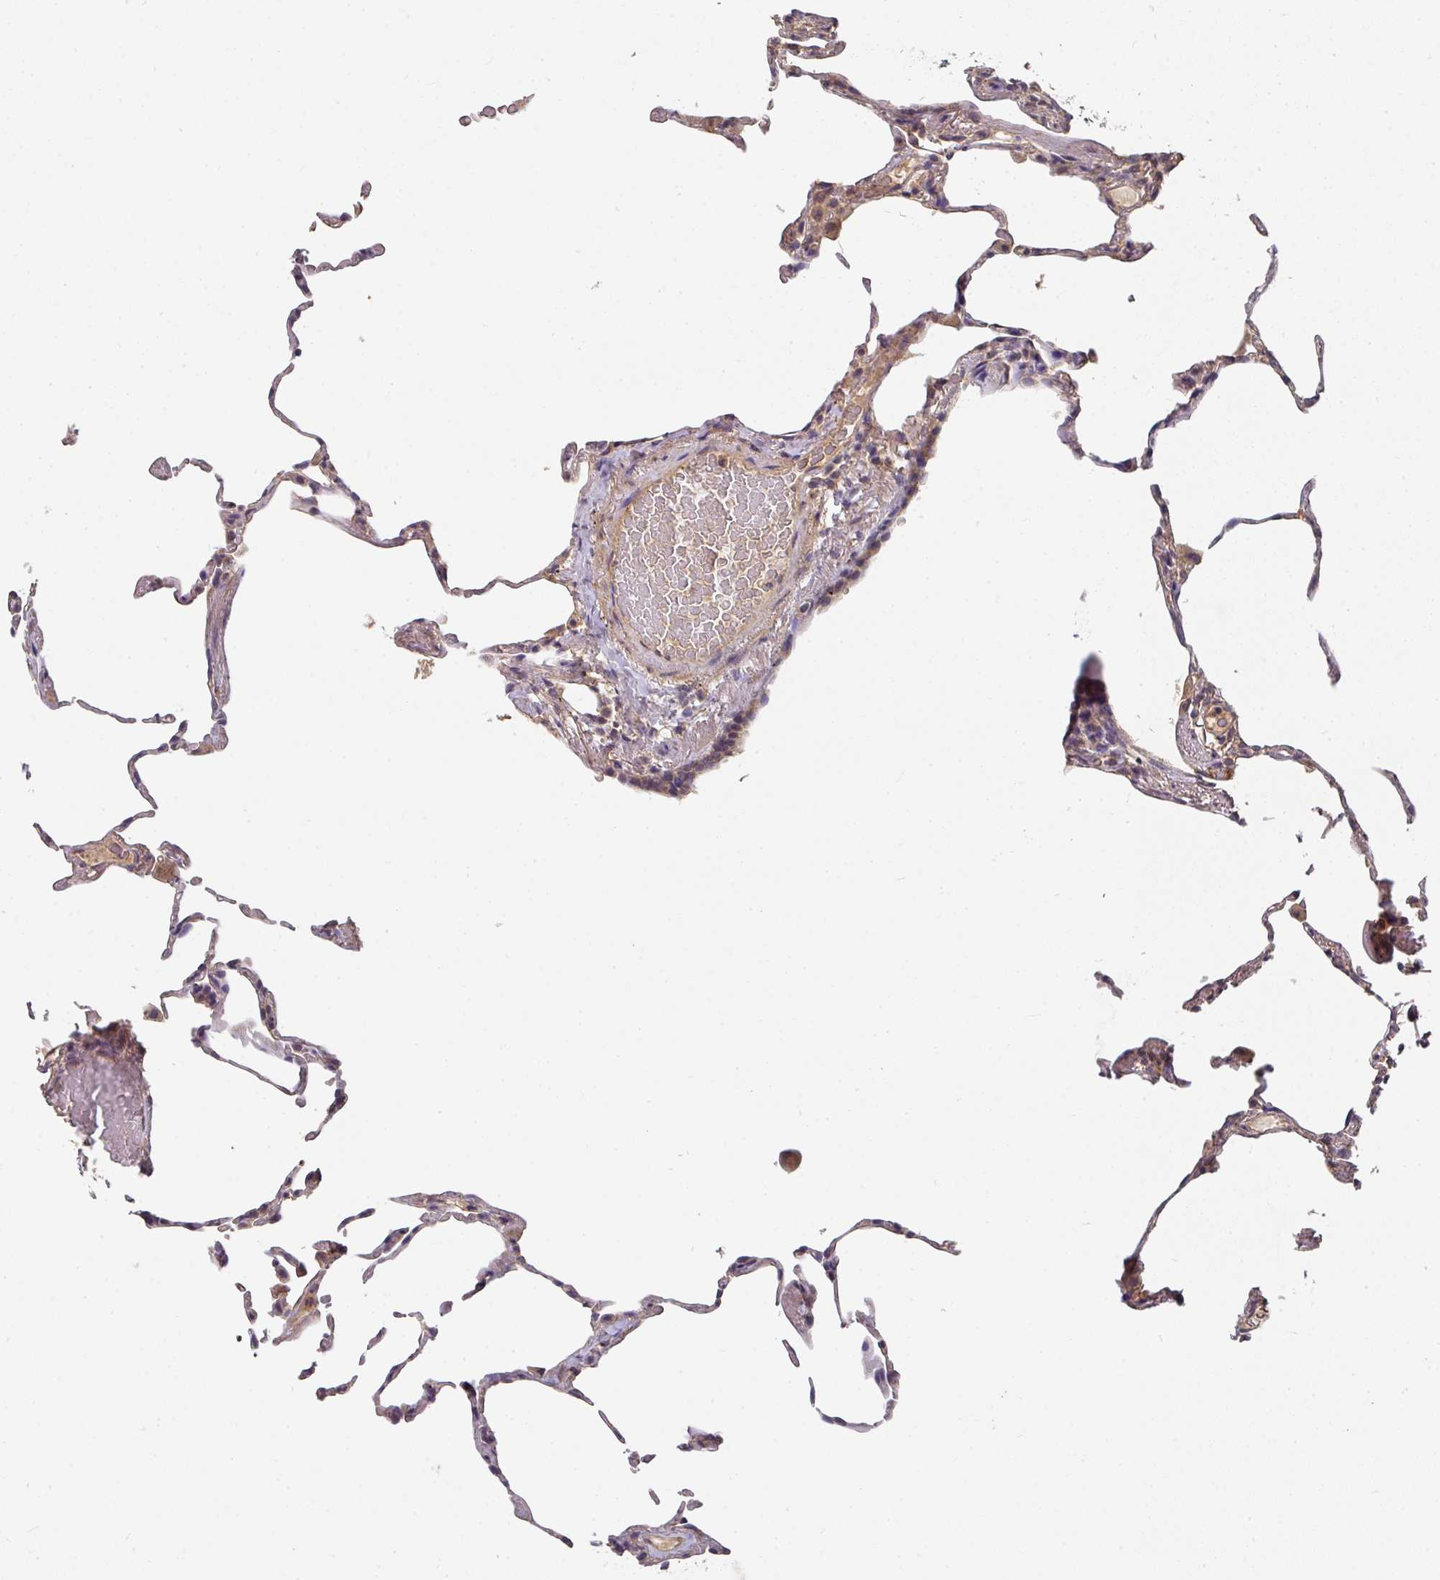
{"staining": {"intensity": "weak", "quantity": "<25%", "location": "cytoplasmic/membranous"}, "tissue": "lung", "cell_type": "Alveolar cells", "image_type": "normal", "snomed": [{"axis": "morphology", "description": "Normal tissue, NOS"}, {"axis": "topography", "description": "Lung"}], "caption": "This is an immunohistochemistry photomicrograph of benign human lung. There is no positivity in alveolar cells.", "gene": "EXTL3", "patient": {"sex": "female", "age": 57}}